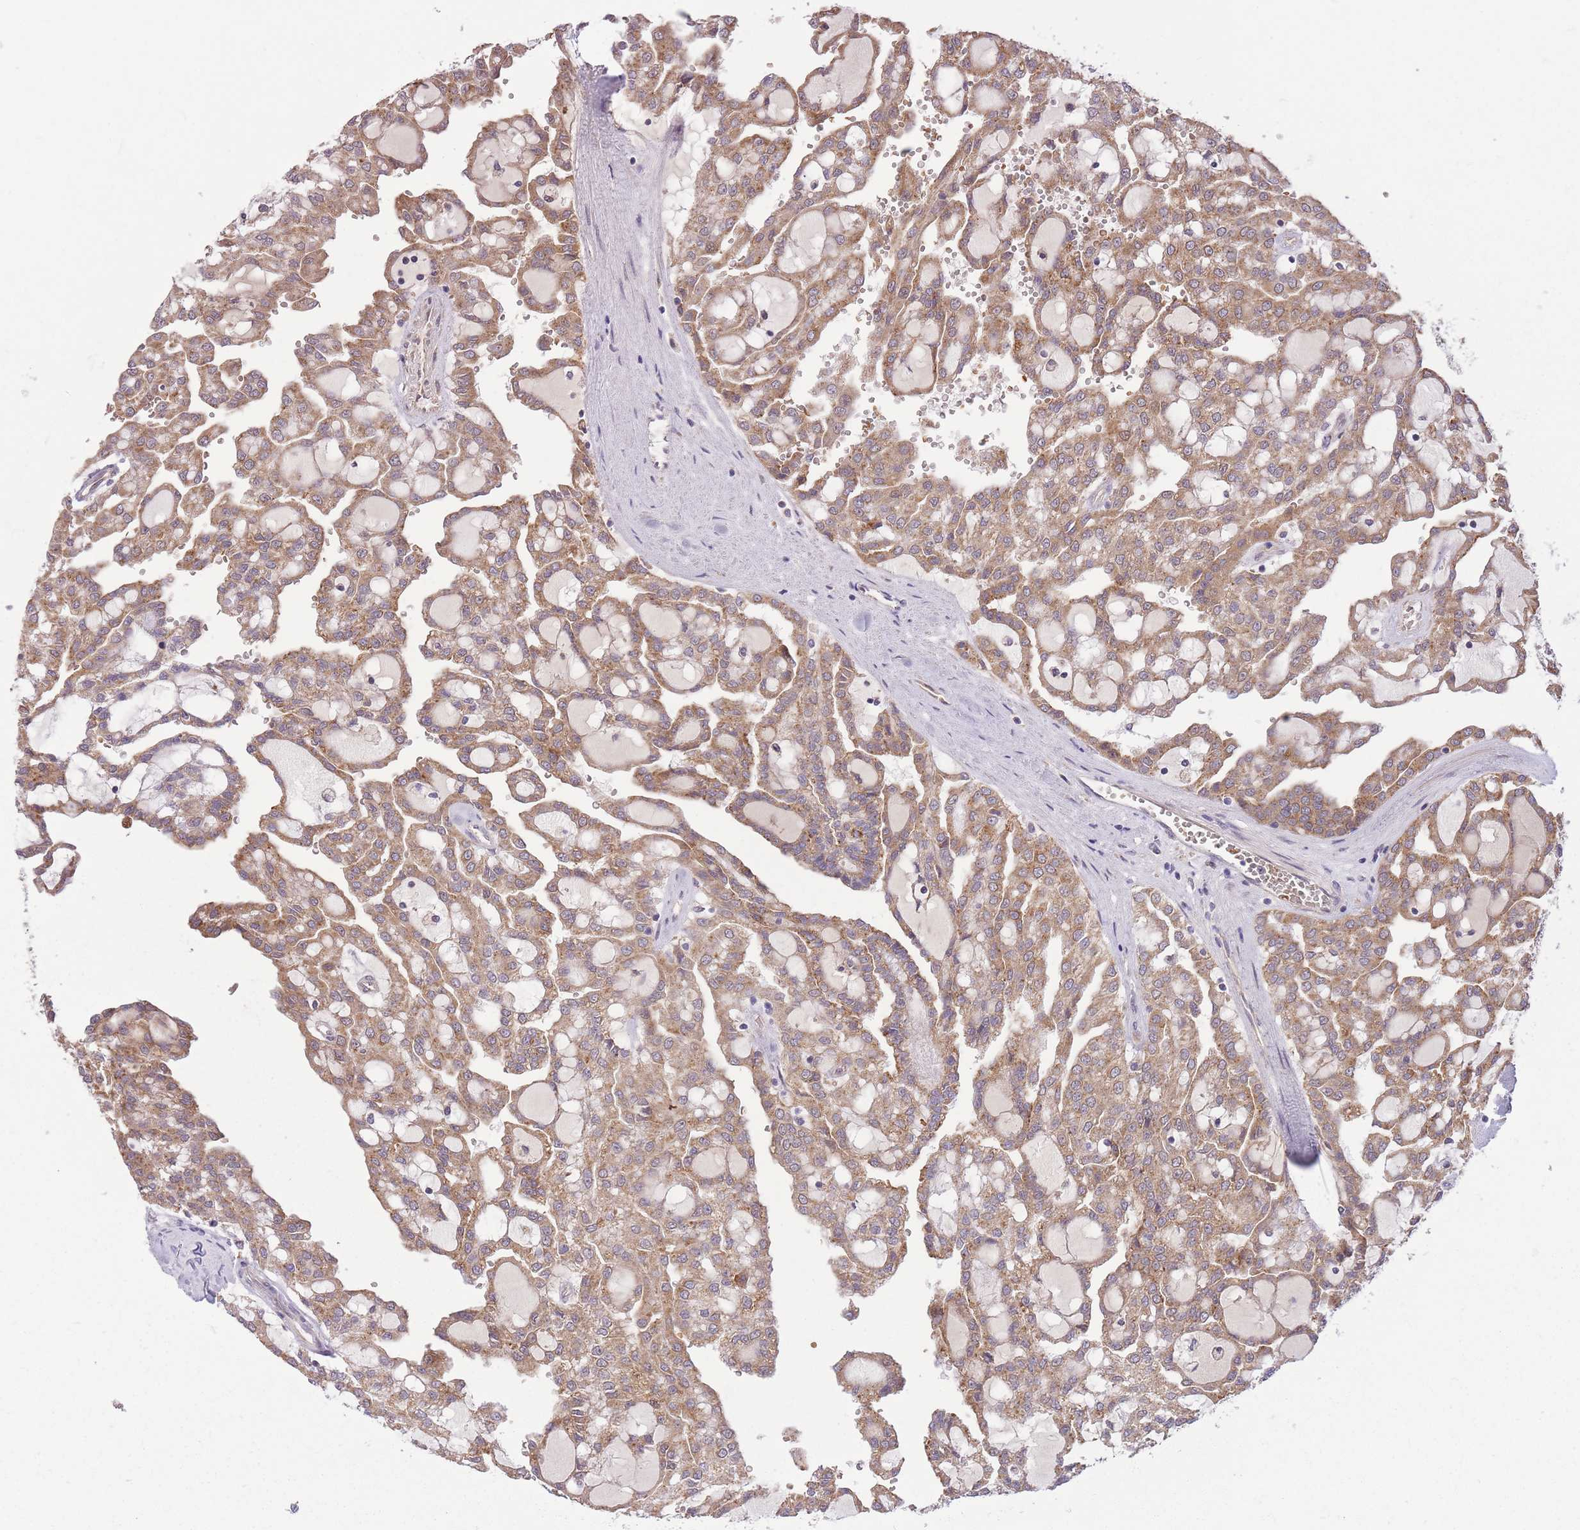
{"staining": {"intensity": "moderate", "quantity": ">75%", "location": "cytoplasmic/membranous"}, "tissue": "renal cancer", "cell_type": "Tumor cells", "image_type": "cancer", "snomed": [{"axis": "morphology", "description": "Adenocarcinoma, NOS"}, {"axis": "topography", "description": "Kidney"}], "caption": "Adenocarcinoma (renal) stained for a protein (brown) displays moderate cytoplasmic/membranous positive staining in approximately >75% of tumor cells.", "gene": "POLR3F", "patient": {"sex": "male", "age": 63}}